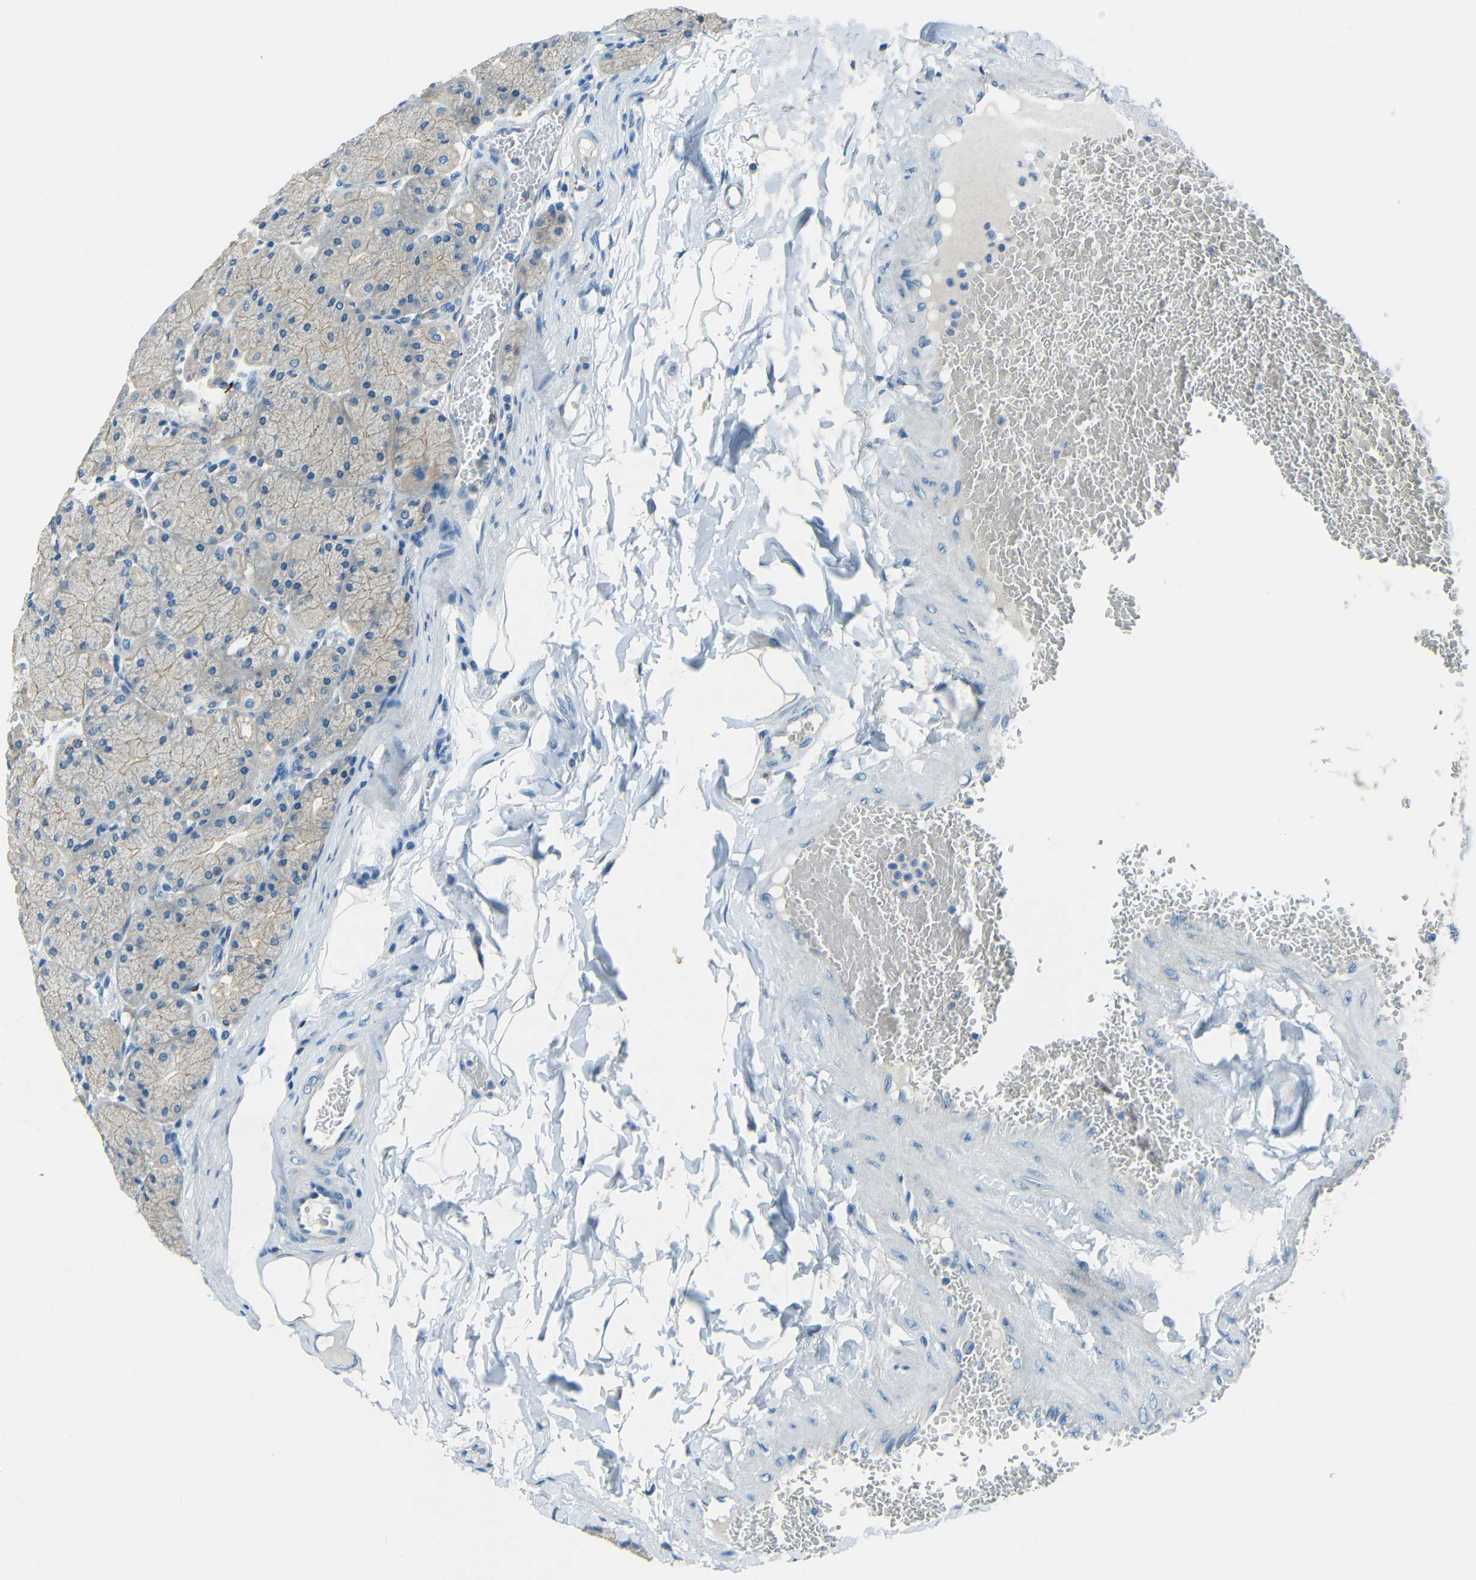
{"staining": {"intensity": "moderate", "quantity": "25%-75%", "location": "cytoplasmic/membranous"}, "tissue": "stomach", "cell_type": "Glandular cells", "image_type": "normal", "snomed": [{"axis": "morphology", "description": "Normal tissue, NOS"}, {"axis": "topography", "description": "Stomach, upper"}], "caption": "Glandular cells demonstrate medium levels of moderate cytoplasmic/membranous expression in about 25%-75% of cells in unremarkable human stomach. (Stains: DAB in brown, nuclei in blue, Microscopy: brightfield microscopy at high magnification).", "gene": "CYP26B1", "patient": {"sex": "female", "age": 56}}